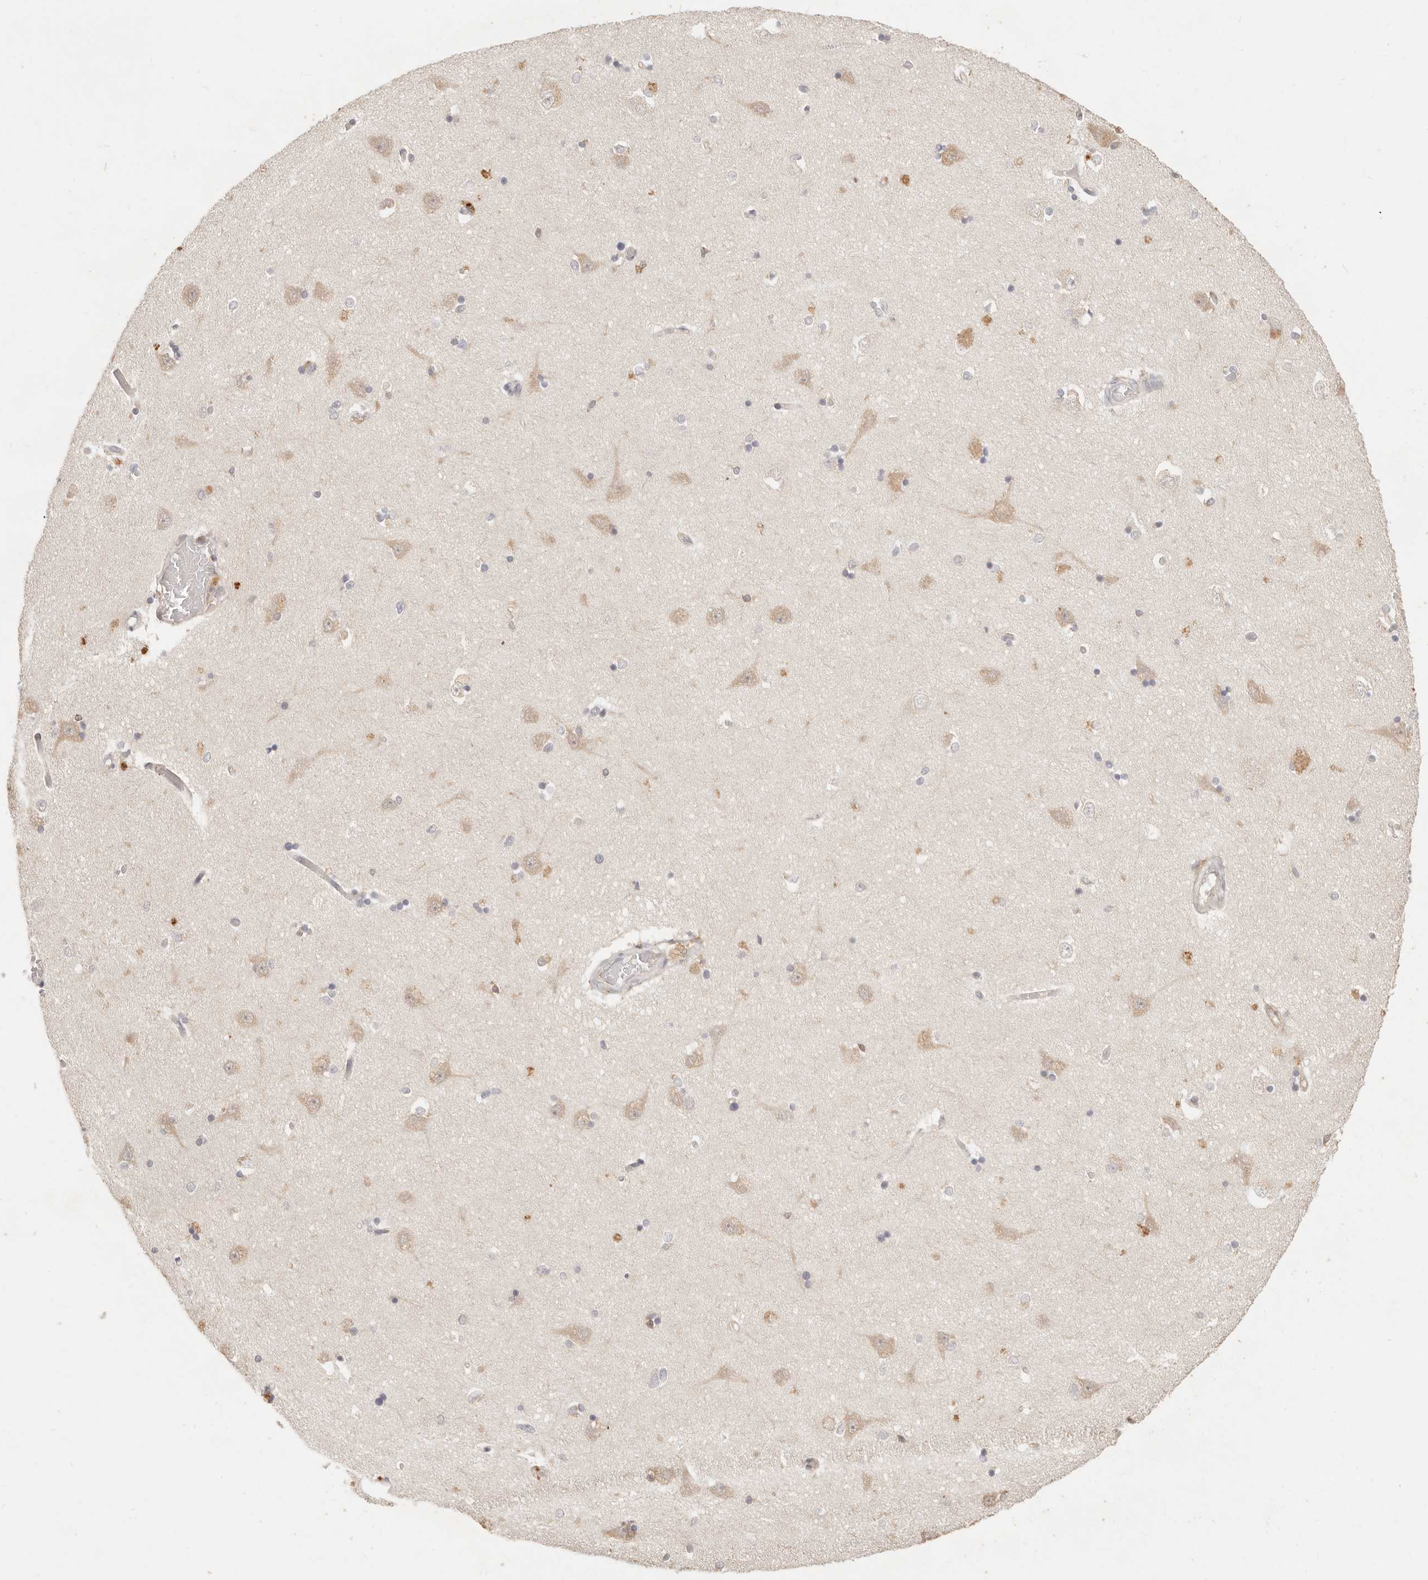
{"staining": {"intensity": "negative", "quantity": "none", "location": "none"}, "tissue": "hippocampus", "cell_type": "Glial cells", "image_type": "normal", "snomed": [{"axis": "morphology", "description": "Normal tissue, NOS"}, {"axis": "topography", "description": "Hippocampus"}], "caption": "IHC image of normal human hippocampus stained for a protein (brown), which exhibits no staining in glial cells.", "gene": "NECAP2", "patient": {"sex": "male", "age": 45}}